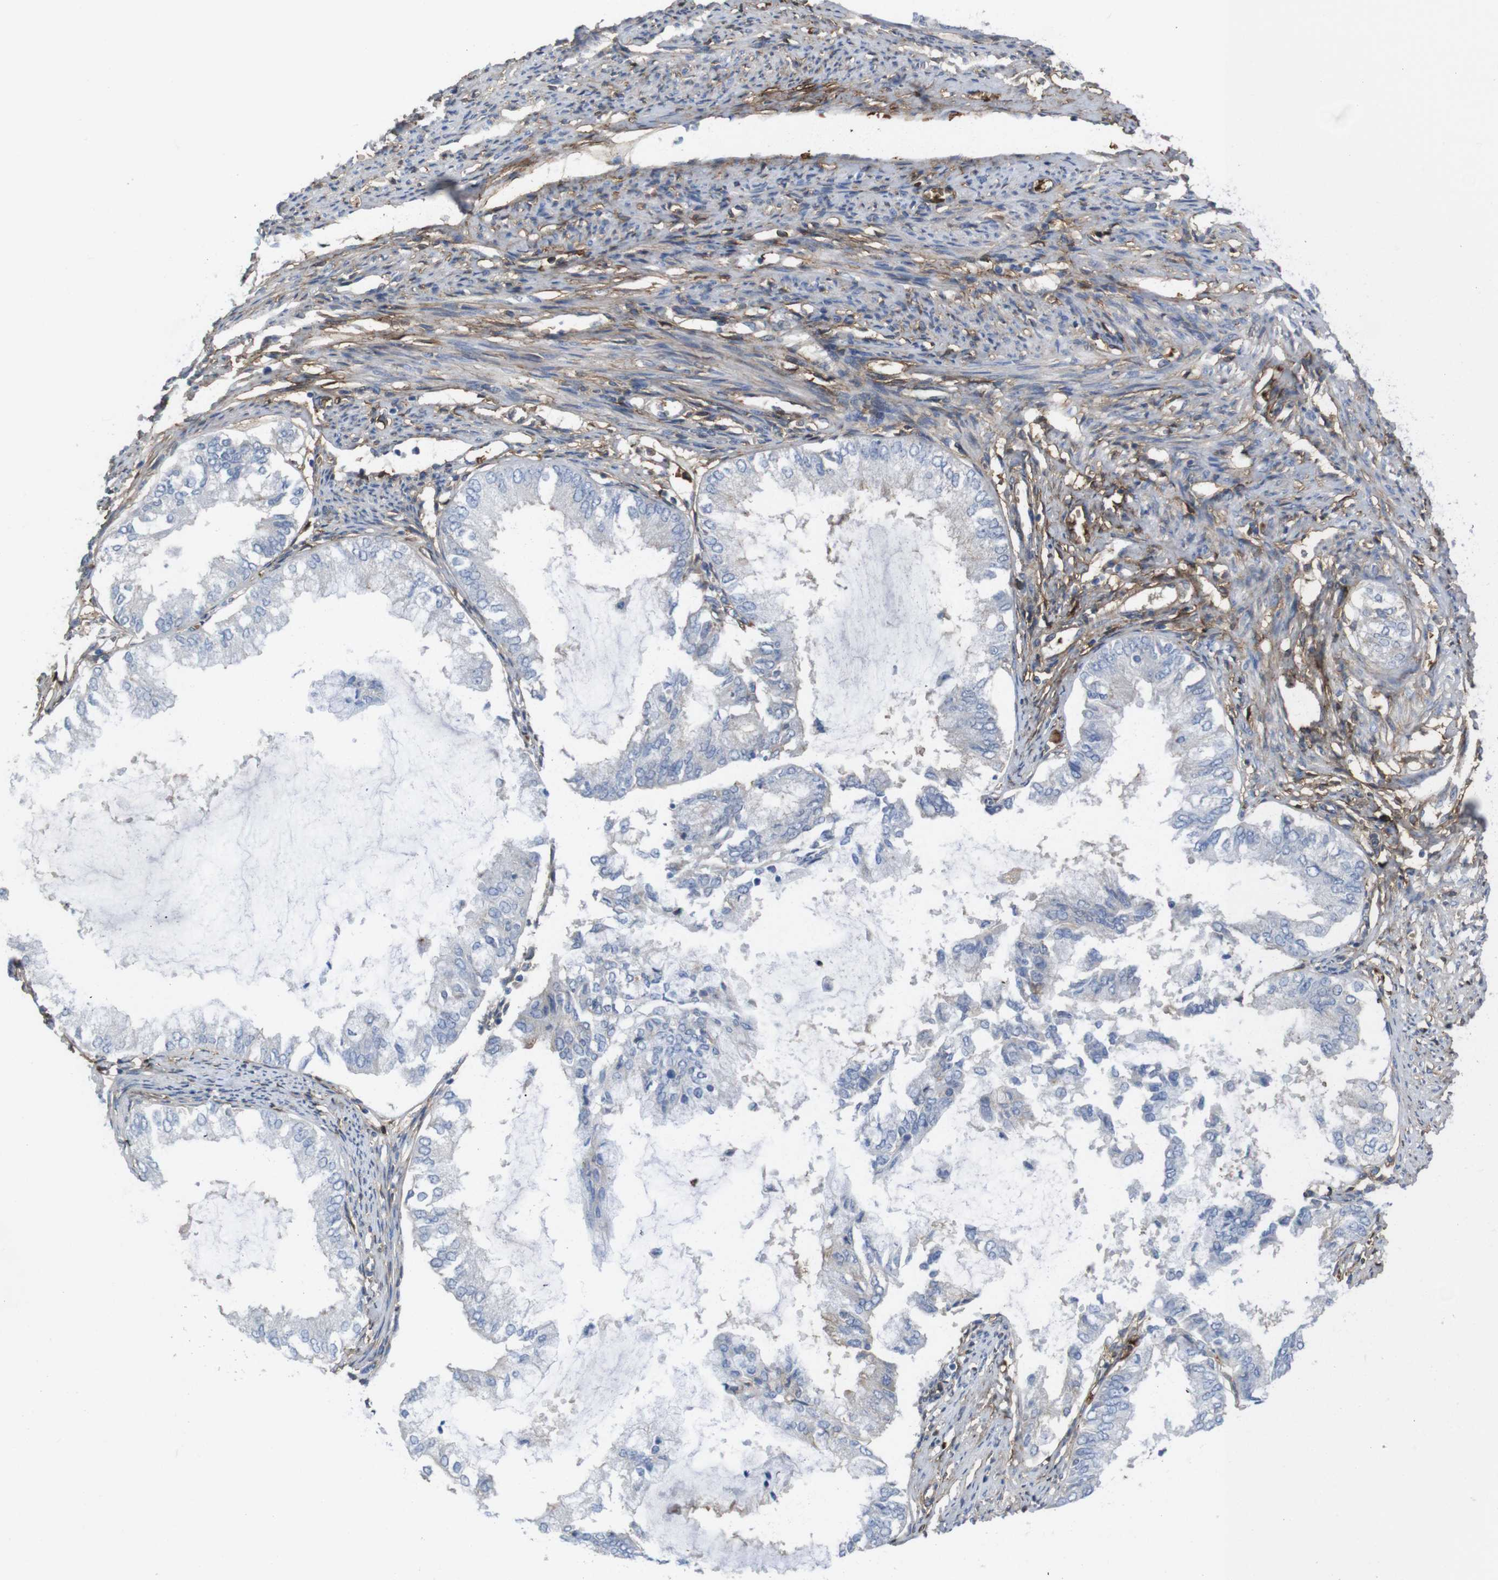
{"staining": {"intensity": "negative", "quantity": "none", "location": "none"}, "tissue": "endometrial cancer", "cell_type": "Tumor cells", "image_type": "cancer", "snomed": [{"axis": "morphology", "description": "Adenocarcinoma, NOS"}, {"axis": "topography", "description": "Endometrium"}], "caption": "This is a photomicrograph of immunohistochemistry (IHC) staining of endometrial cancer, which shows no positivity in tumor cells.", "gene": "CYBRD1", "patient": {"sex": "female", "age": 86}}